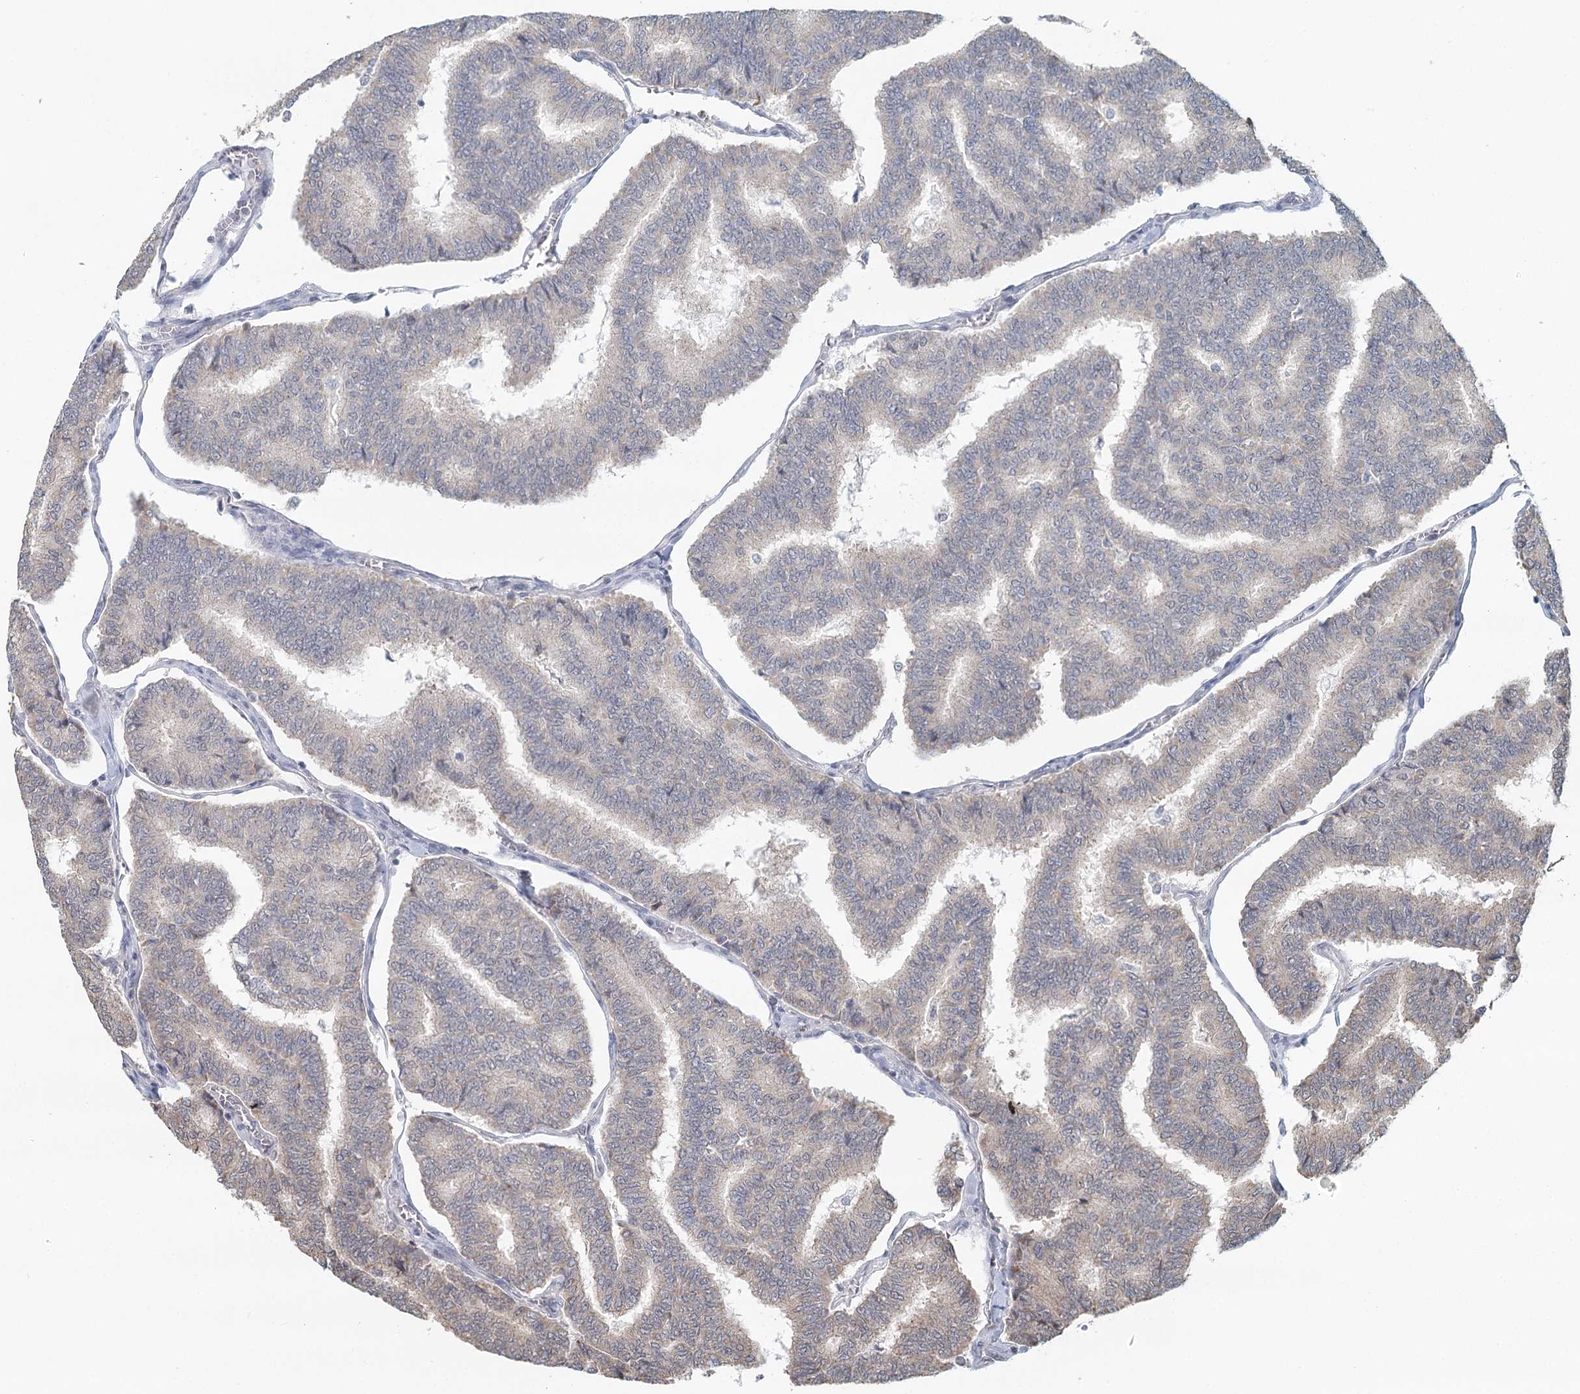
{"staining": {"intensity": "negative", "quantity": "none", "location": "none"}, "tissue": "thyroid cancer", "cell_type": "Tumor cells", "image_type": "cancer", "snomed": [{"axis": "morphology", "description": "Papillary adenocarcinoma, NOS"}, {"axis": "topography", "description": "Thyroid gland"}], "caption": "This is an immunohistochemistry micrograph of human thyroid cancer. There is no staining in tumor cells.", "gene": "GPALPP1", "patient": {"sex": "female", "age": 35}}